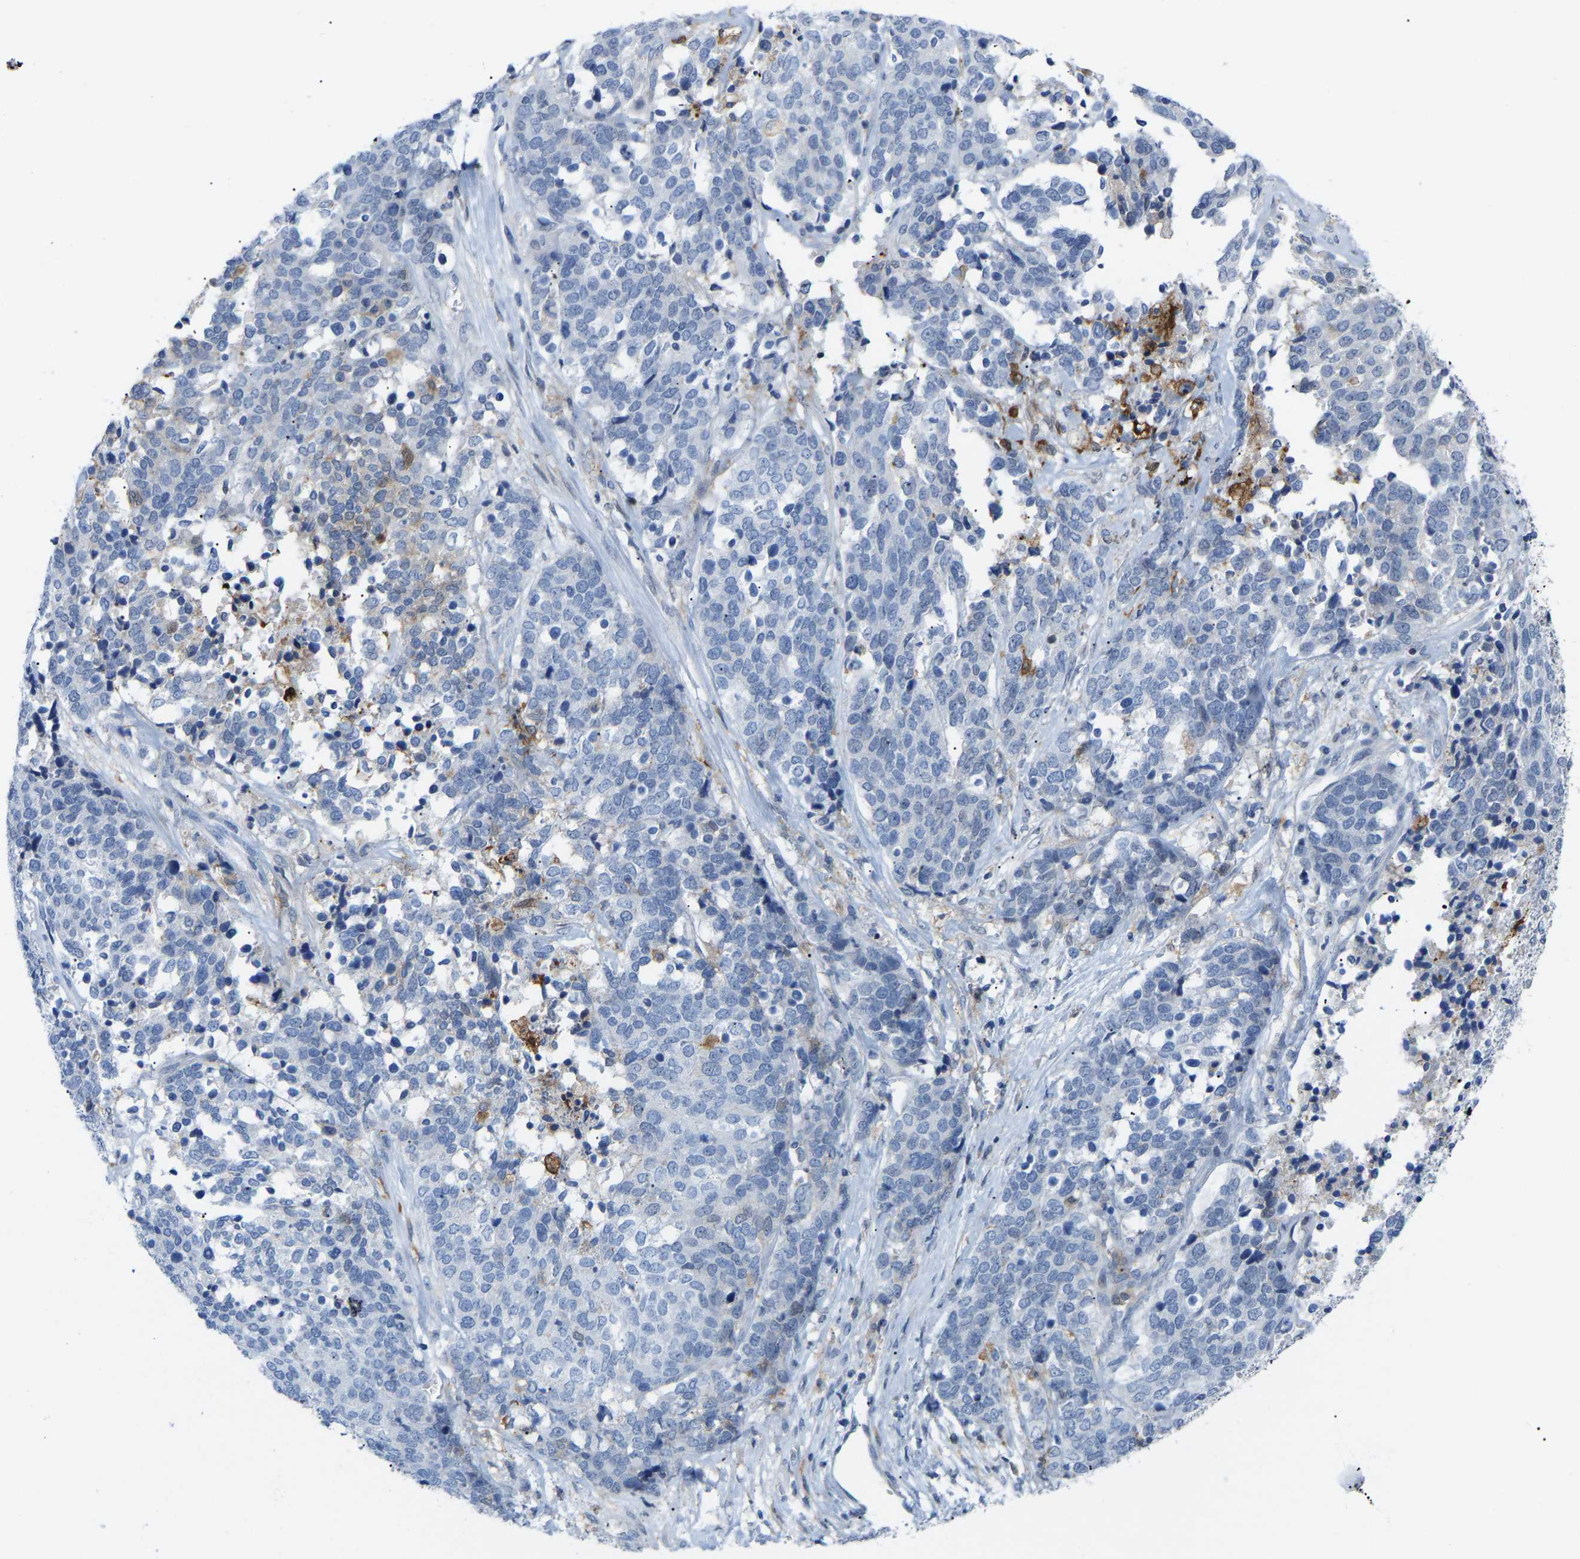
{"staining": {"intensity": "negative", "quantity": "none", "location": "none"}, "tissue": "ovarian cancer", "cell_type": "Tumor cells", "image_type": "cancer", "snomed": [{"axis": "morphology", "description": "Cystadenocarcinoma, serous, NOS"}, {"axis": "topography", "description": "Ovary"}], "caption": "Histopathology image shows no protein positivity in tumor cells of serous cystadenocarcinoma (ovarian) tissue.", "gene": "ABTB2", "patient": {"sex": "female", "age": 44}}